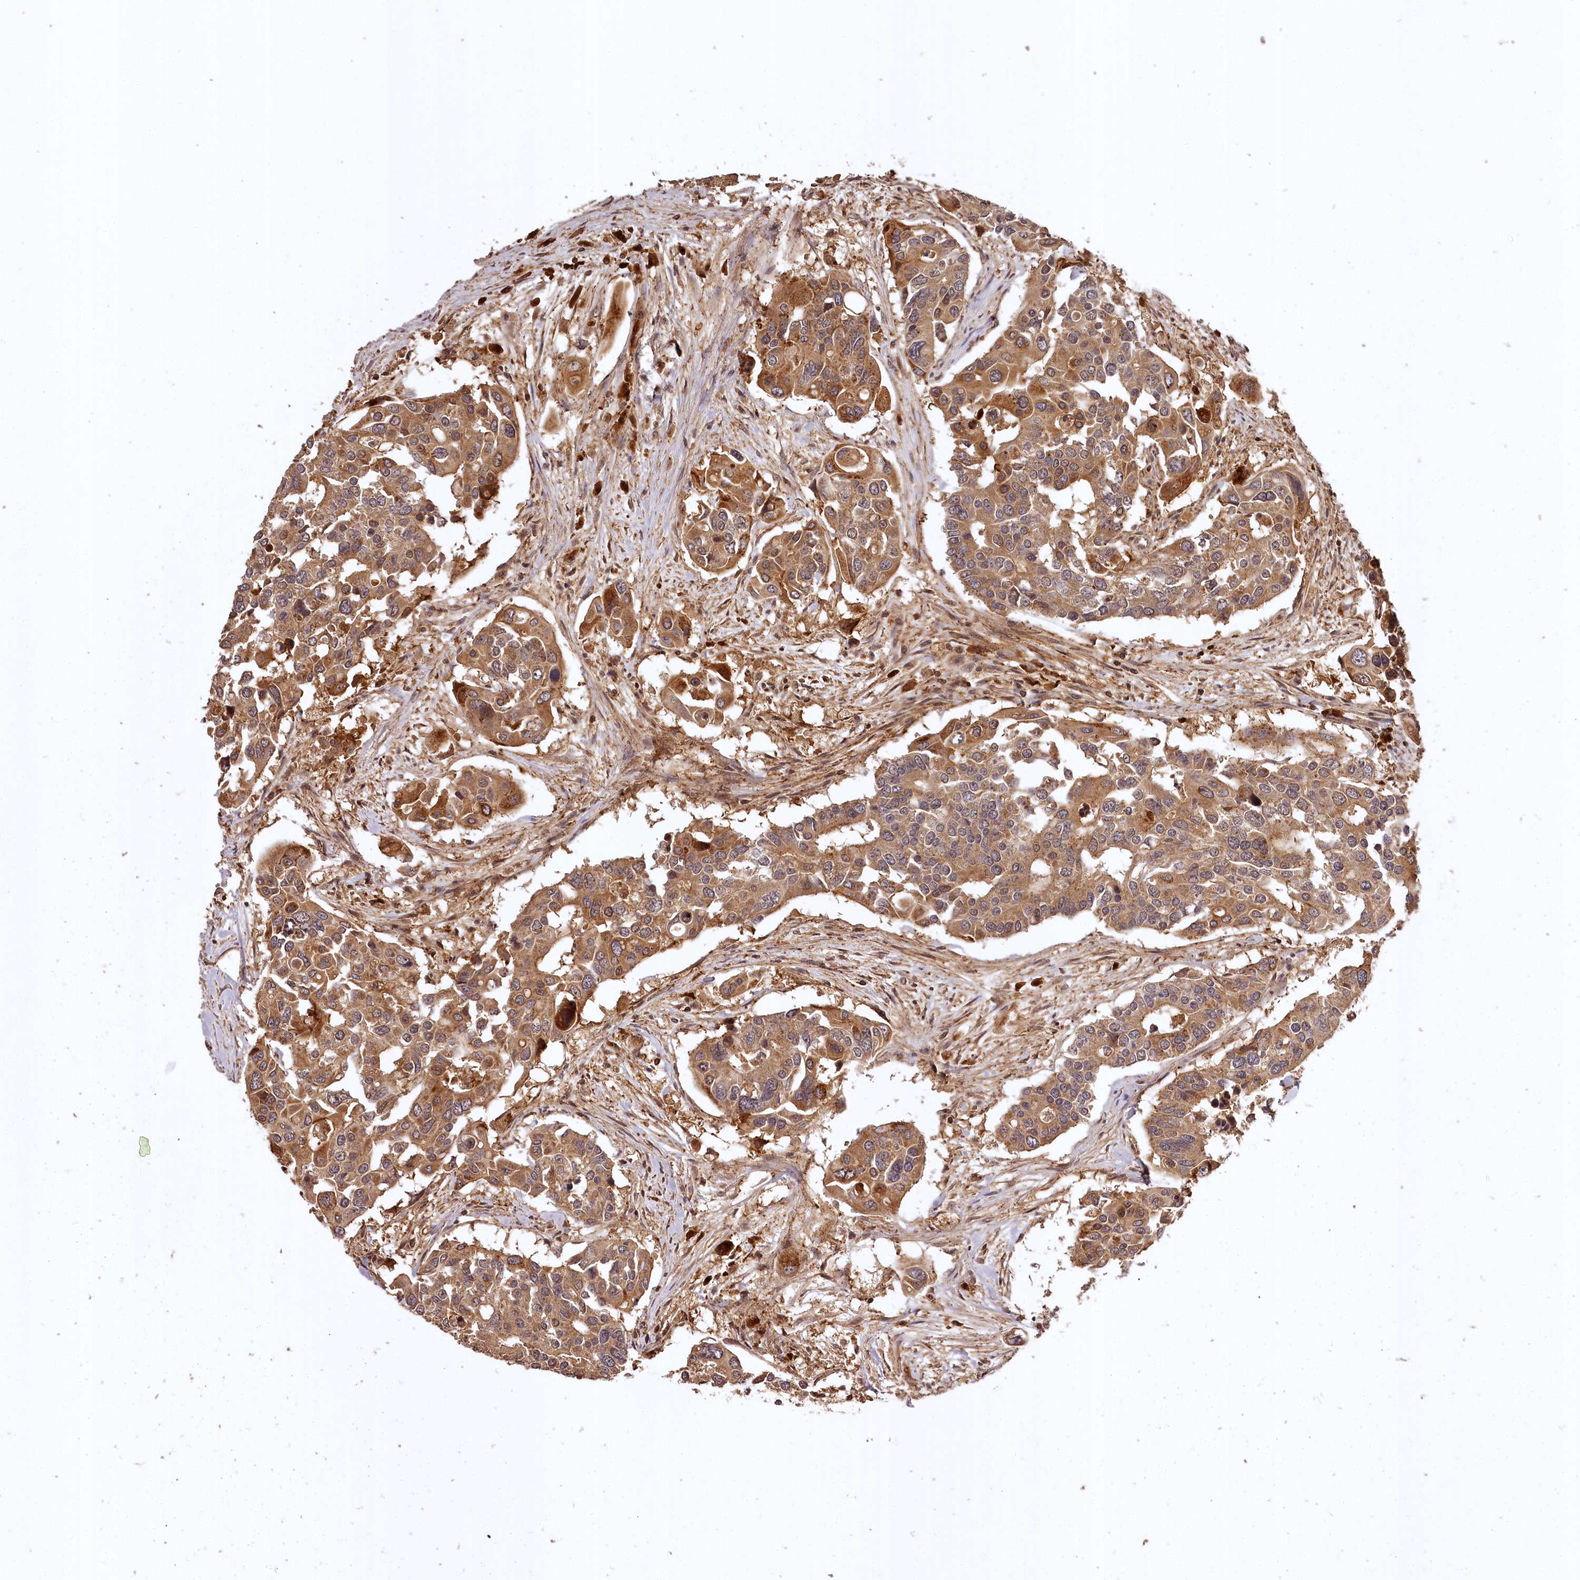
{"staining": {"intensity": "moderate", "quantity": ">75%", "location": "cytoplasmic/membranous"}, "tissue": "colorectal cancer", "cell_type": "Tumor cells", "image_type": "cancer", "snomed": [{"axis": "morphology", "description": "Adenocarcinoma, NOS"}, {"axis": "topography", "description": "Colon"}], "caption": "There is medium levels of moderate cytoplasmic/membranous positivity in tumor cells of colorectal cancer (adenocarcinoma), as demonstrated by immunohistochemical staining (brown color).", "gene": "TTC12", "patient": {"sex": "male", "age": 77}}